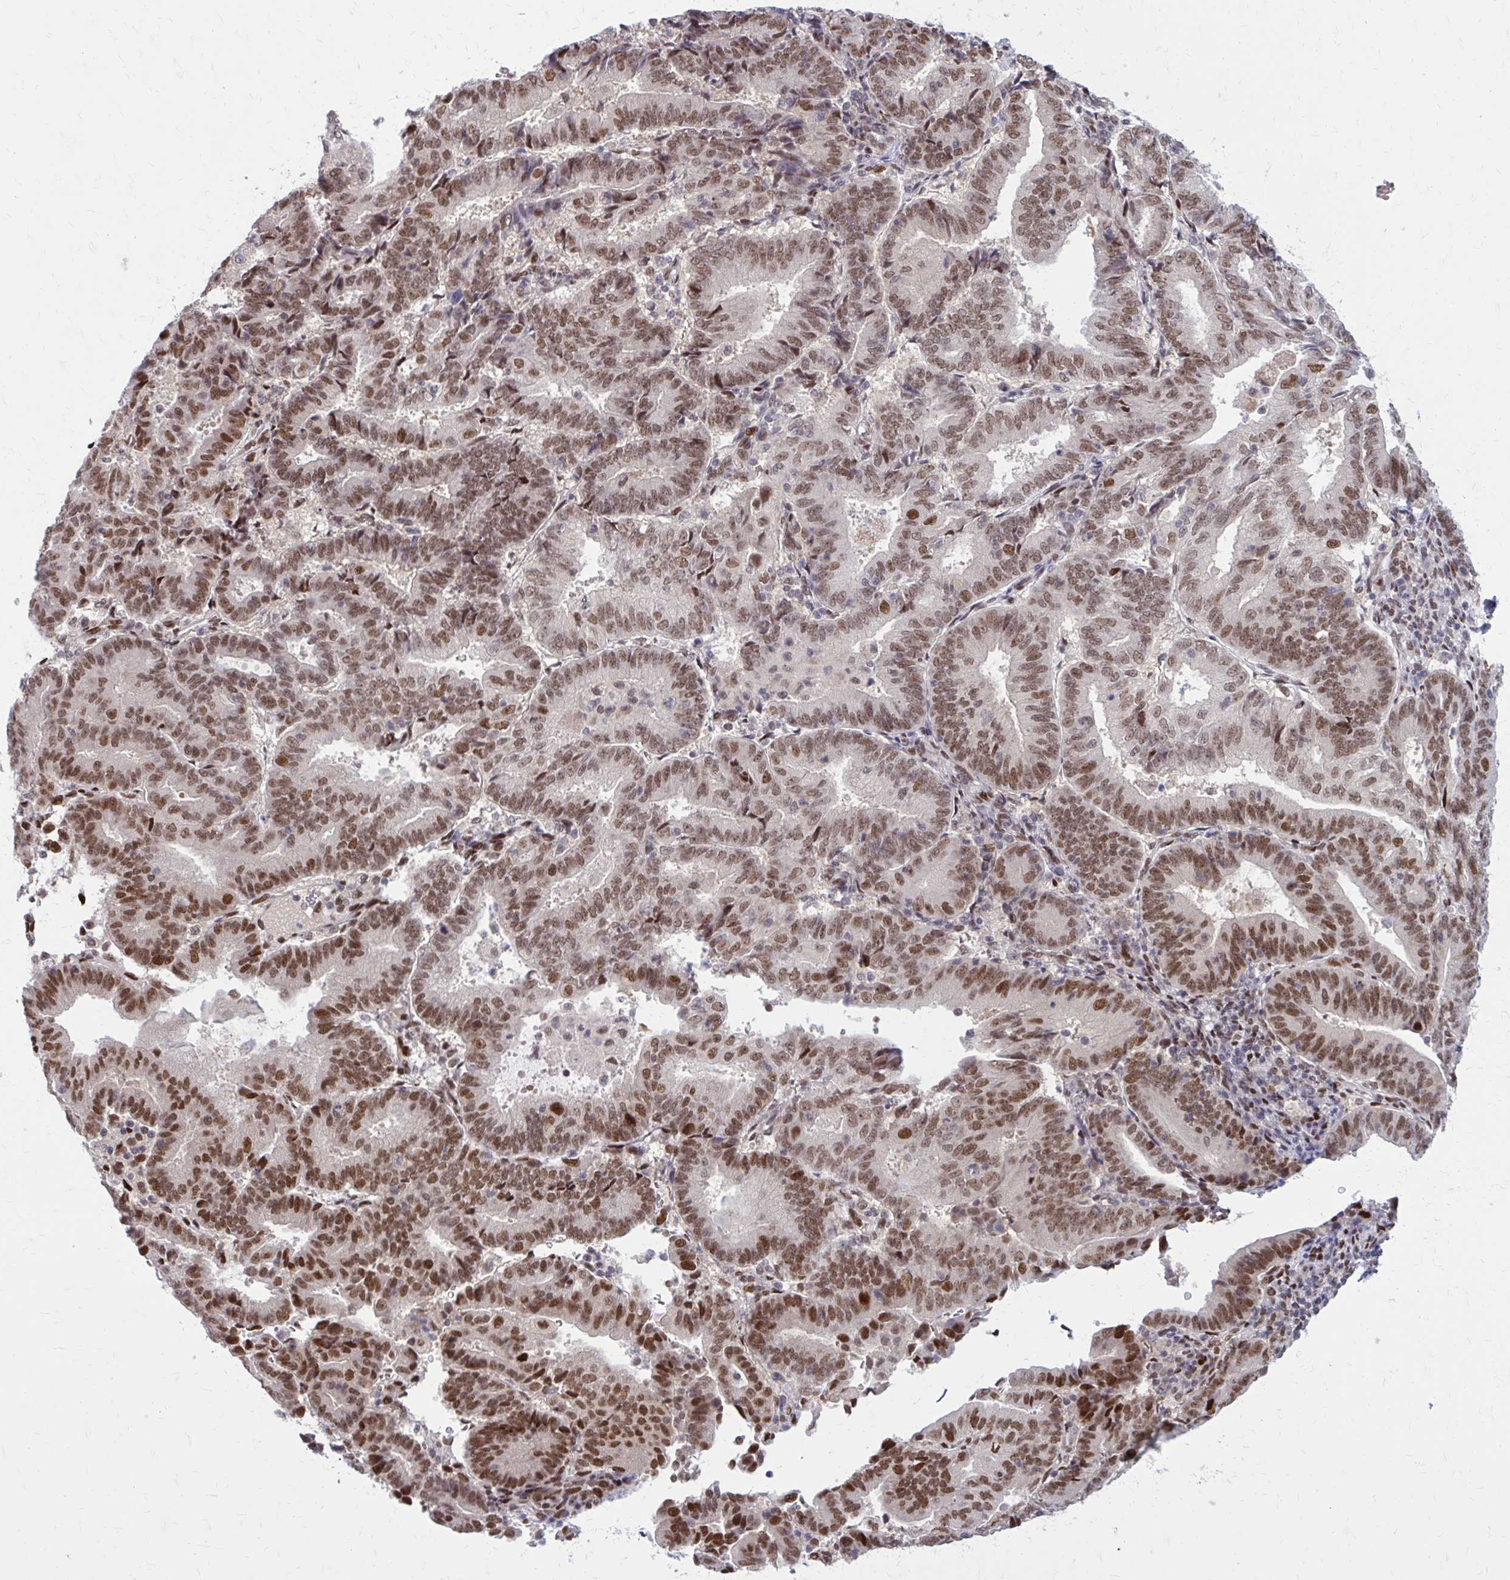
{"staining": {"intensity": "moderate", "quantity": ">75%", "location": "nuclear"}, "tissue": "endometrial cancer", "cell_type": "Tumor cells", "image_type": "cancer", "snomed": [{"axis": "morphology", "description": "Adenocarcinoma, NOS"}, {"axis": "topography", "description": "Endometrium"}], "caption": "Moderate nuclear staining for a protein is present in approximately >75% of tumor cells of endometrial adenocarcinoma using immunohistochemistry.", "gene": "PSME4", "patient": {"sex": "female", "age": 70}}